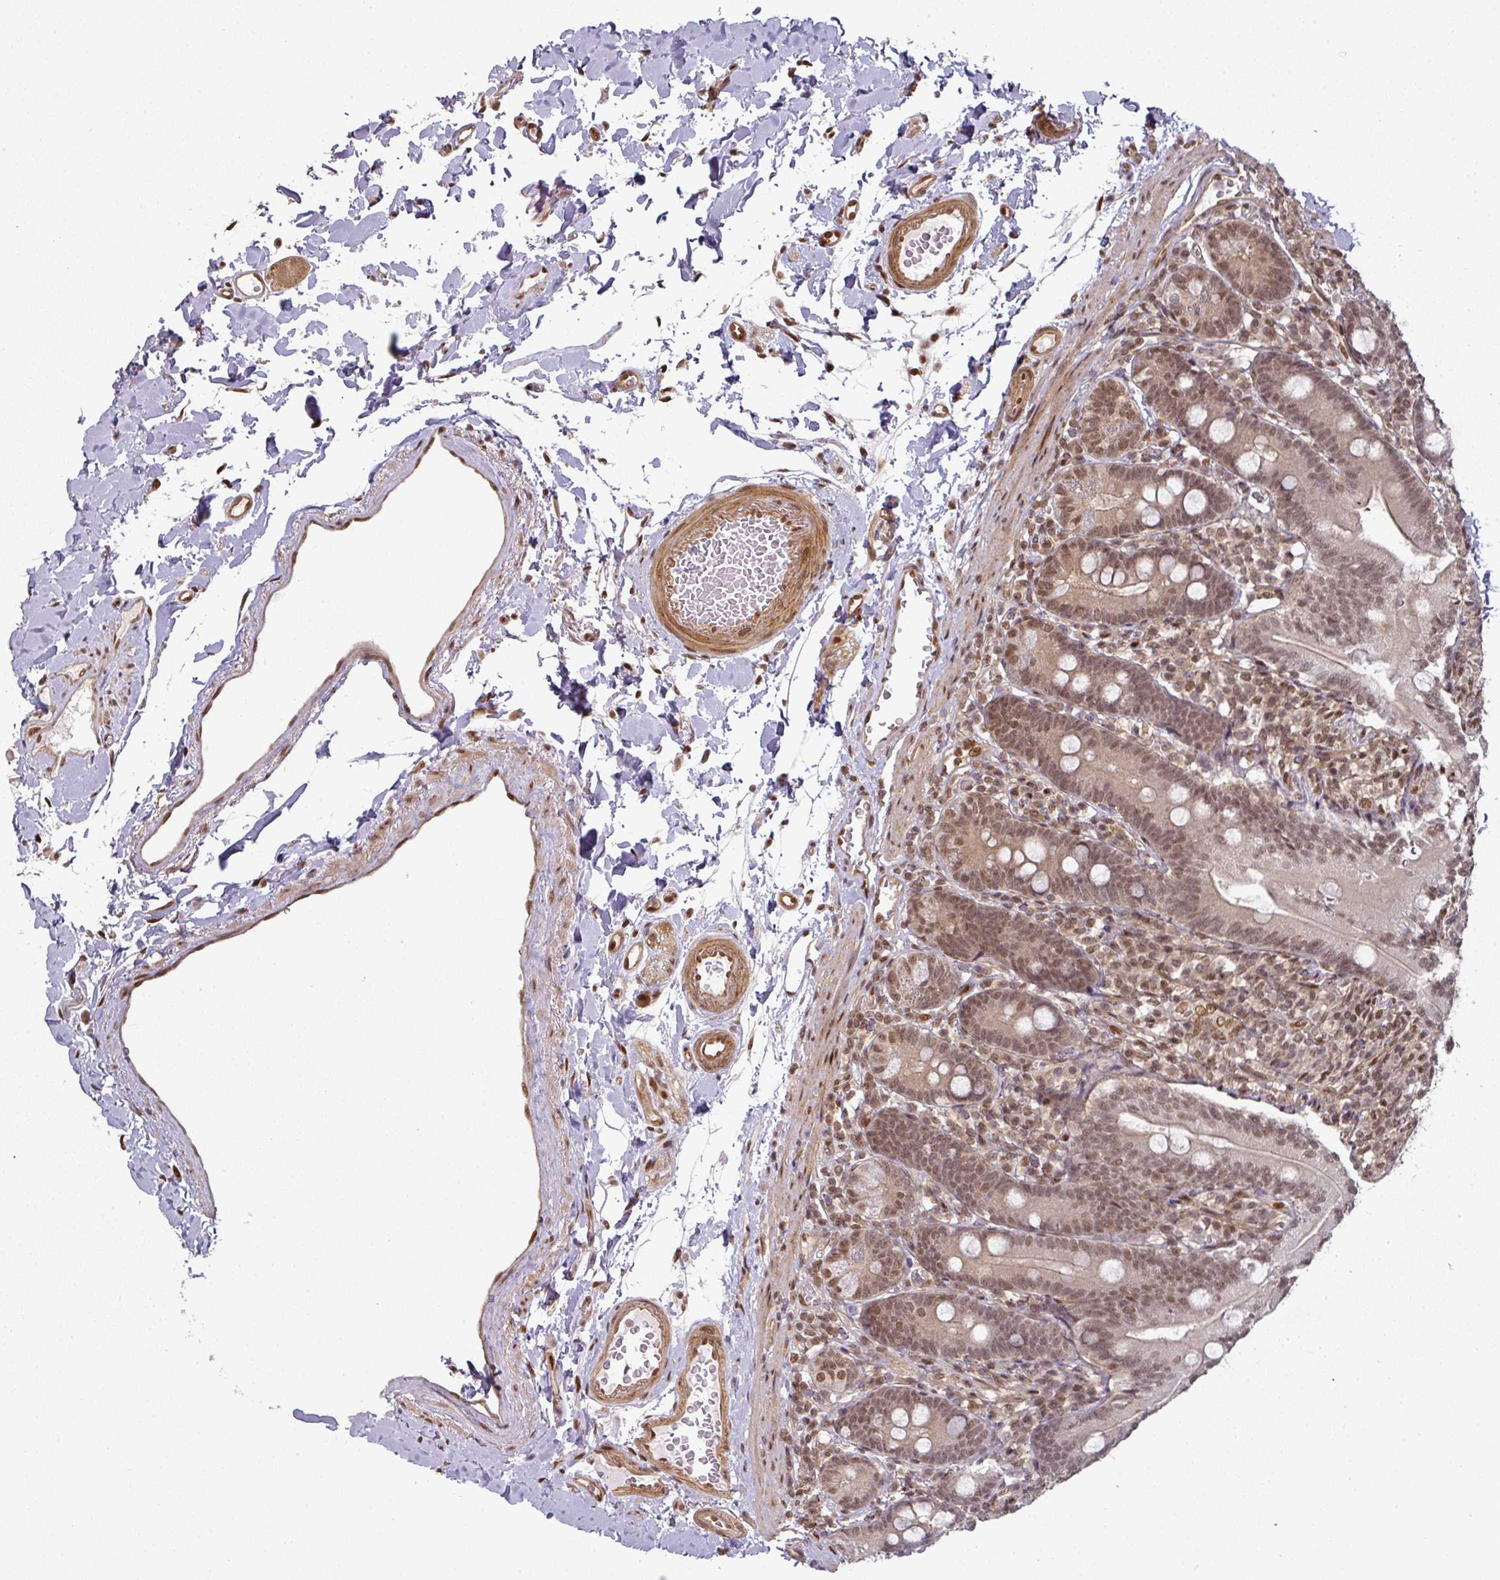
{"staining": {"intensity": "moderate", "quantity": ">75%", "location": "cytoplasmic/membranous,nuclear"}, "tissue": "duodenum", "cell_type": "Glandular cells", "image_type": "normal", "snomed": [{"axis": "morphology", "description": "Normal tissue, NOS"}, {"axis": "topography", "description": "Duodenum"}], "caption": "This is an image of IHC staining of benign duodenum, which shows moderate positivity in the cytoplasmic/membranous,nuclear of glandular cells.", "gene": "SIK3", "patient": {"sex": "female", "age": 67}}